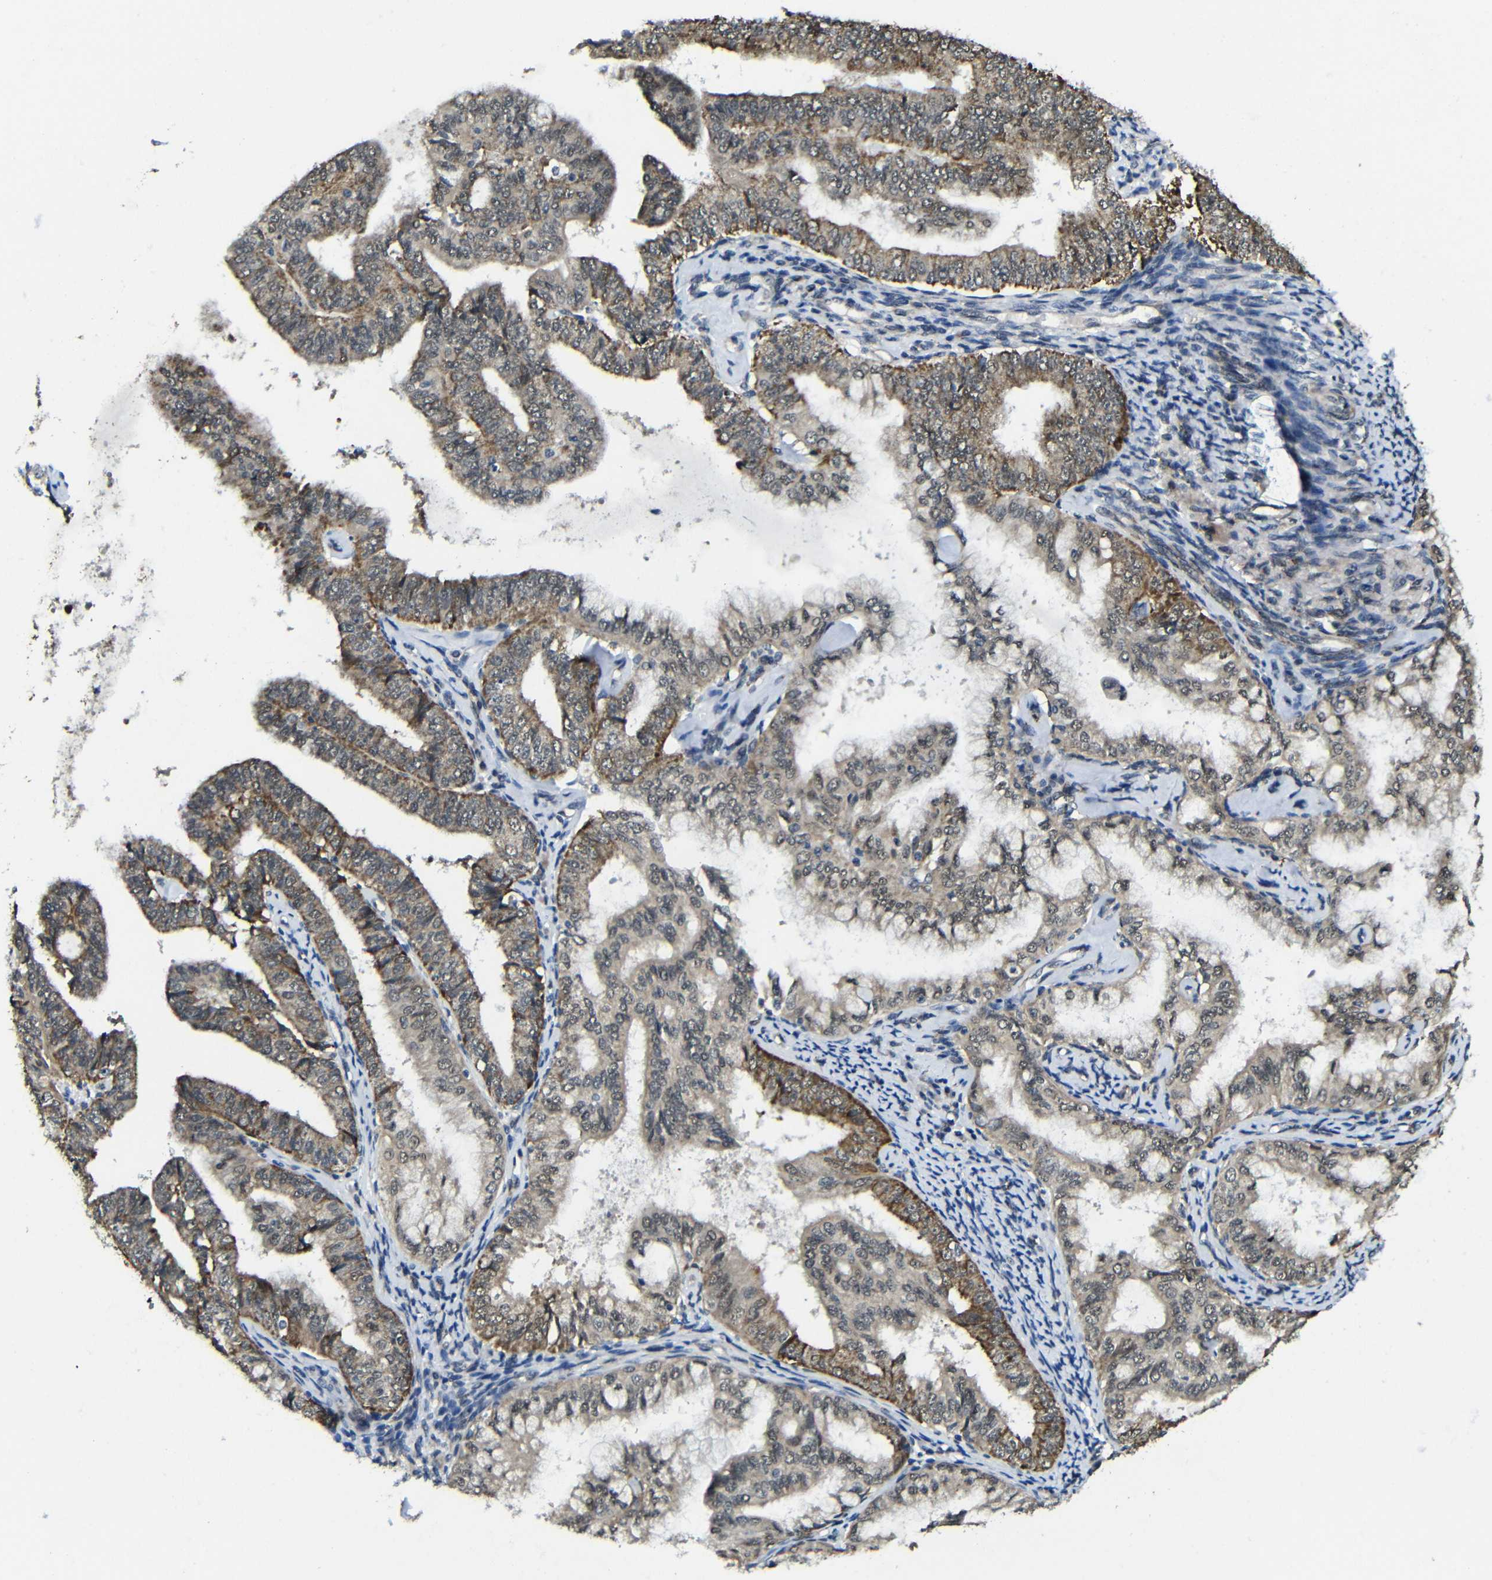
{"staining": {"intensity": "moderate", "quantity": ">75%", "location": "cytoplasmic/membranous"}, "tissue": "endometrial cancer", "cell_type": "Tumor cells", "image_type": "cancer", "snomed": [{"axis": "morphology", "description": "Adenocarcinoma, NOS"}, {"axis": "topography", "description": "Endometrium"}], "caption": "An immunohistochemistry (IHC) micrograph of tumor tissue is shown. Protein staining in brown labels moderate cytoplasmic/membranous positivity in endometrial adenocarcinoma within tumor cells.", "gene": "FAM172A", "patient": {"sex": "female", "age": 63}}